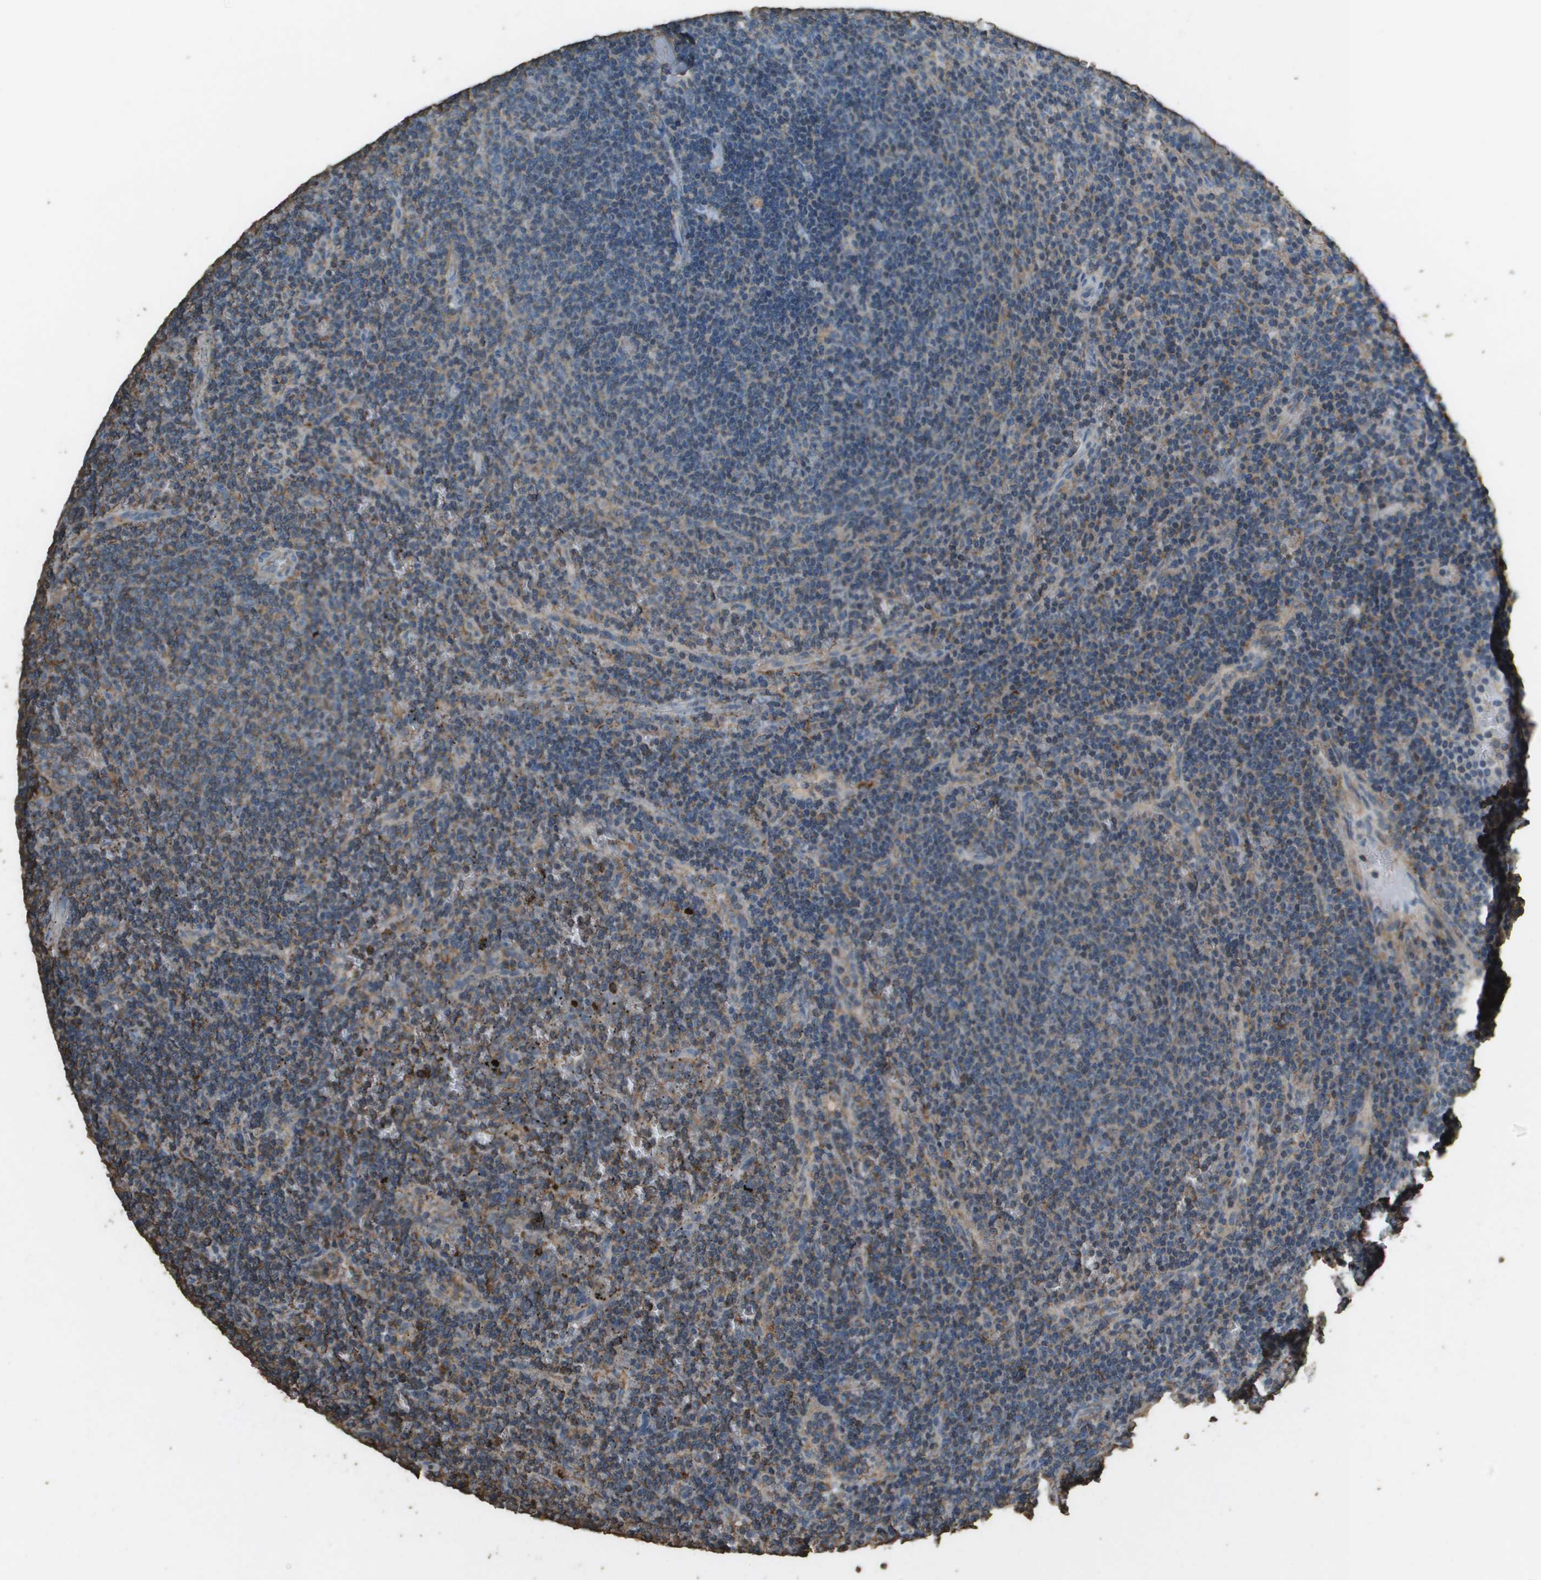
{"staining": {"intensity": "weak", "quantity": "<25%", "location": "cytoplasmic/membranous"}, "tissue": "lymphoma", "cell_type": "Tumor cells", "image_type": "cancer", "snomed": [{"axis": "morphology", "description": "Malignant lymphoma, non-Hodgkin's type, Low grade"}, {"axis": "topography", "description": "Spleen"}], "caption": "Photomicrograph shows no significant protein staining in tumor cells of lymphoma.", "gene": "MS4A7", "patient": {"sex": "female", "age": 50}}